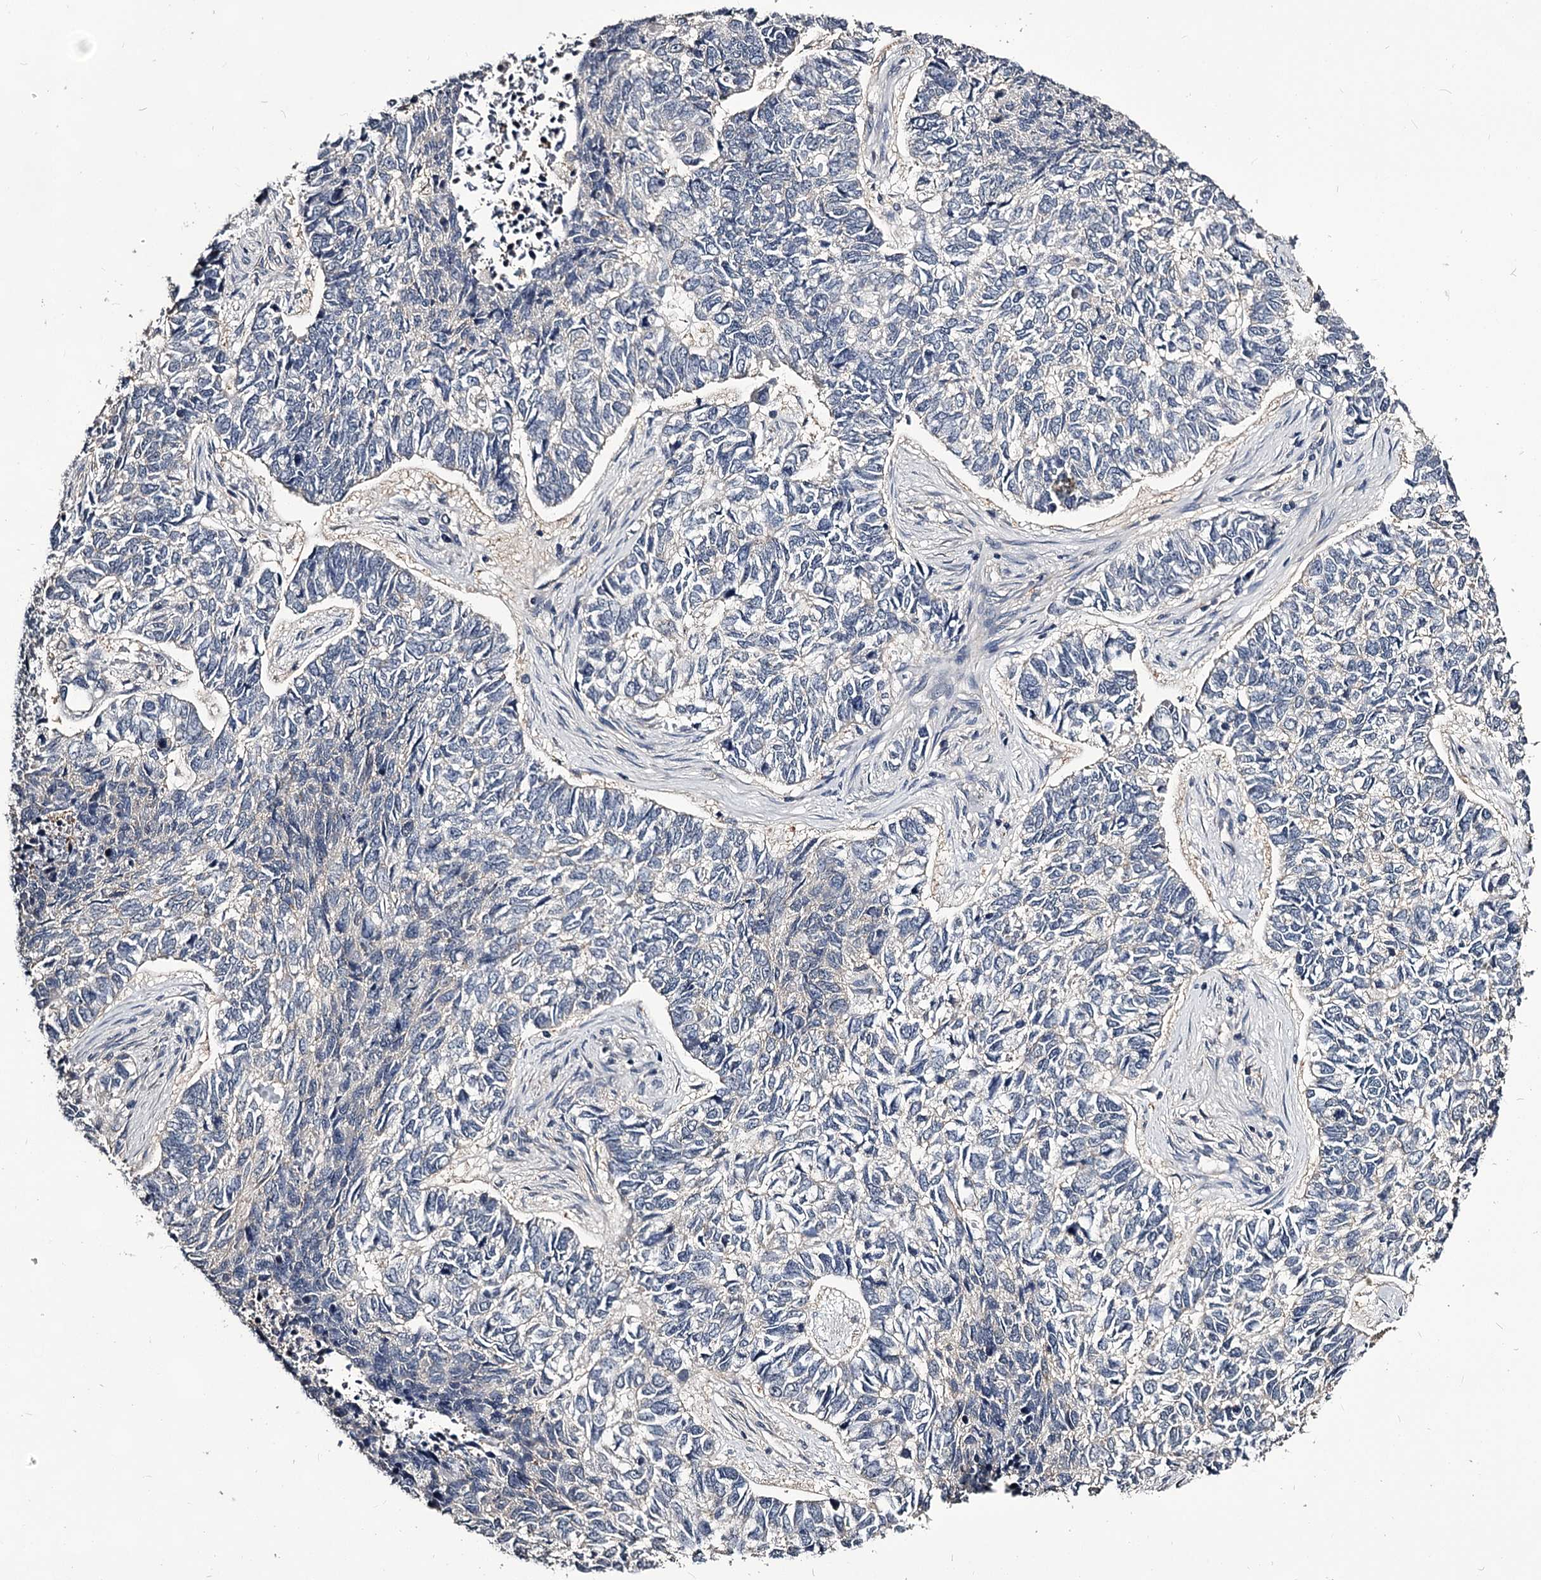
{"staining": {"intensity": "negative", "quantity": "none", "location": "none"}, "tissue": "skin cancer", "cell_type": "Tumor cells", "image_type": "cancer", "snomed": [{"axis": "morphology", "description": "Basal cell carcinoma"}, {"axis": "topography", "description": "Skin"}], "caption": "Basal cell carcinoma (skin) stained for a protein using immunohistochemistry (IHC) reveals no staining tumor cells.", "gene": "GSTO1", "patient": {"sex": "female", "age": 65}}